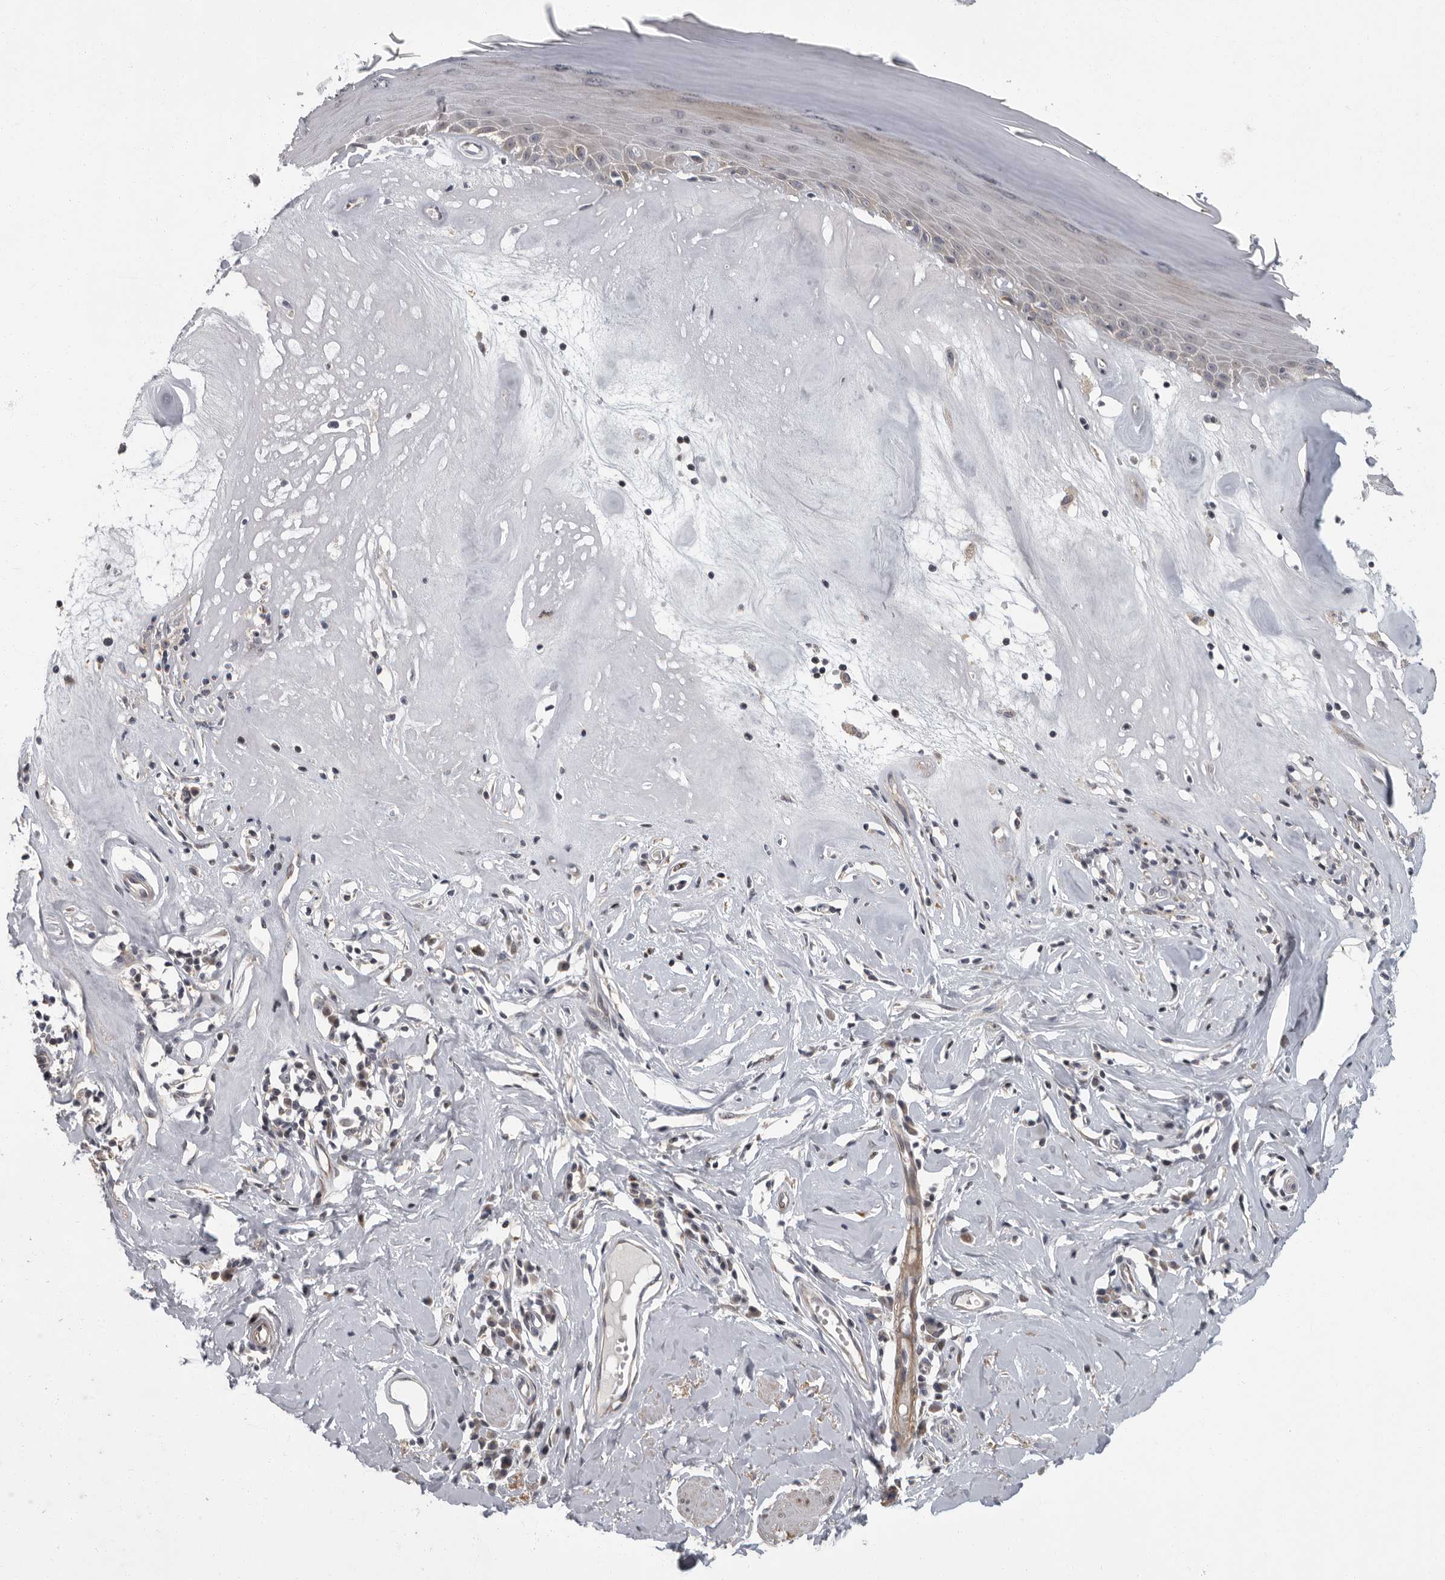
{"staining": {"intensity": "weak", "quantity": "<25%", "location": "cytoplasmic/membranous"}, "tissue": "skin", "cell_type": "Epidermal cells", "image_type": "normal", "snomed": [{"axis": "morphology", "description": "Normal tissue, NOS"}, {"axis": "morphology", "description": "Inflammation, NOS"}, {"axis": "topography", "description": "Vulva"}], "caption": "High power microscopy image of an immunohistochemistry image of normal skin, revealing no significant positivity in epidermal cells.", "gene": "PDE7A", "patient": {"sex": "female", "age": 84}}